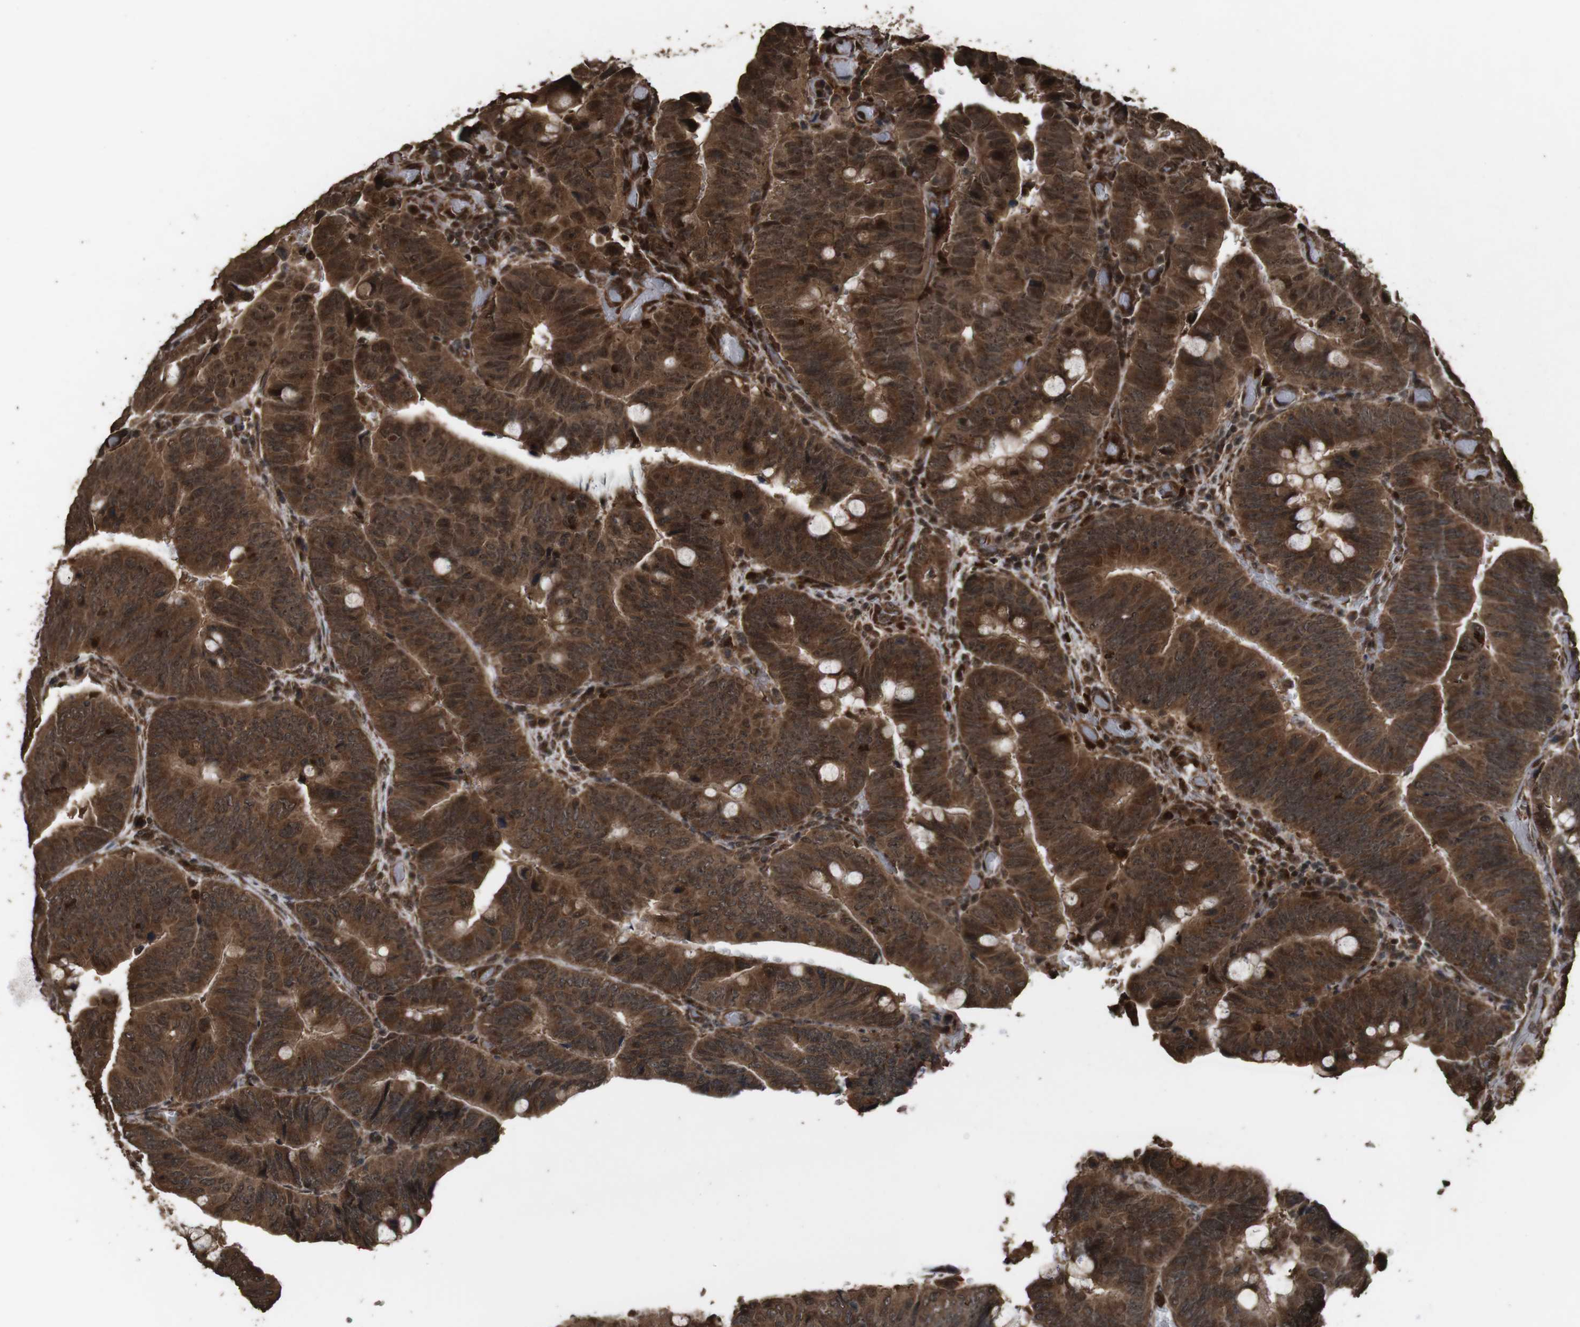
{"staining": {"intensity": "strong", "quantity": ">75%", "location": "cytoplasmic/membranous"}, "tissue": "colorectal cancer", "cell_type": "Tumor cells", "image_type": "cancer", "snomed": [{"axis": "morphology", "description": "Normal tissue, NOS"}, {"axis": "morphology", "description": "Adenocarcinoma, NOS"}, {"axis": "topography", "description": "Rectum"}, {"axis": "topography", "description": "Peripheral nerve tissue"}], "caption": "Protein expression analysis of colorectal cancer (adenocarcinoma) exhibits strong cytoplasmic/membranous positivity in approximately >75% of tumor cells. The protein of interest is shown in brown color, while the nuclei are stained blue.", "gene": "RRAS2", "patient": {"sex": "male", "age": 92}}